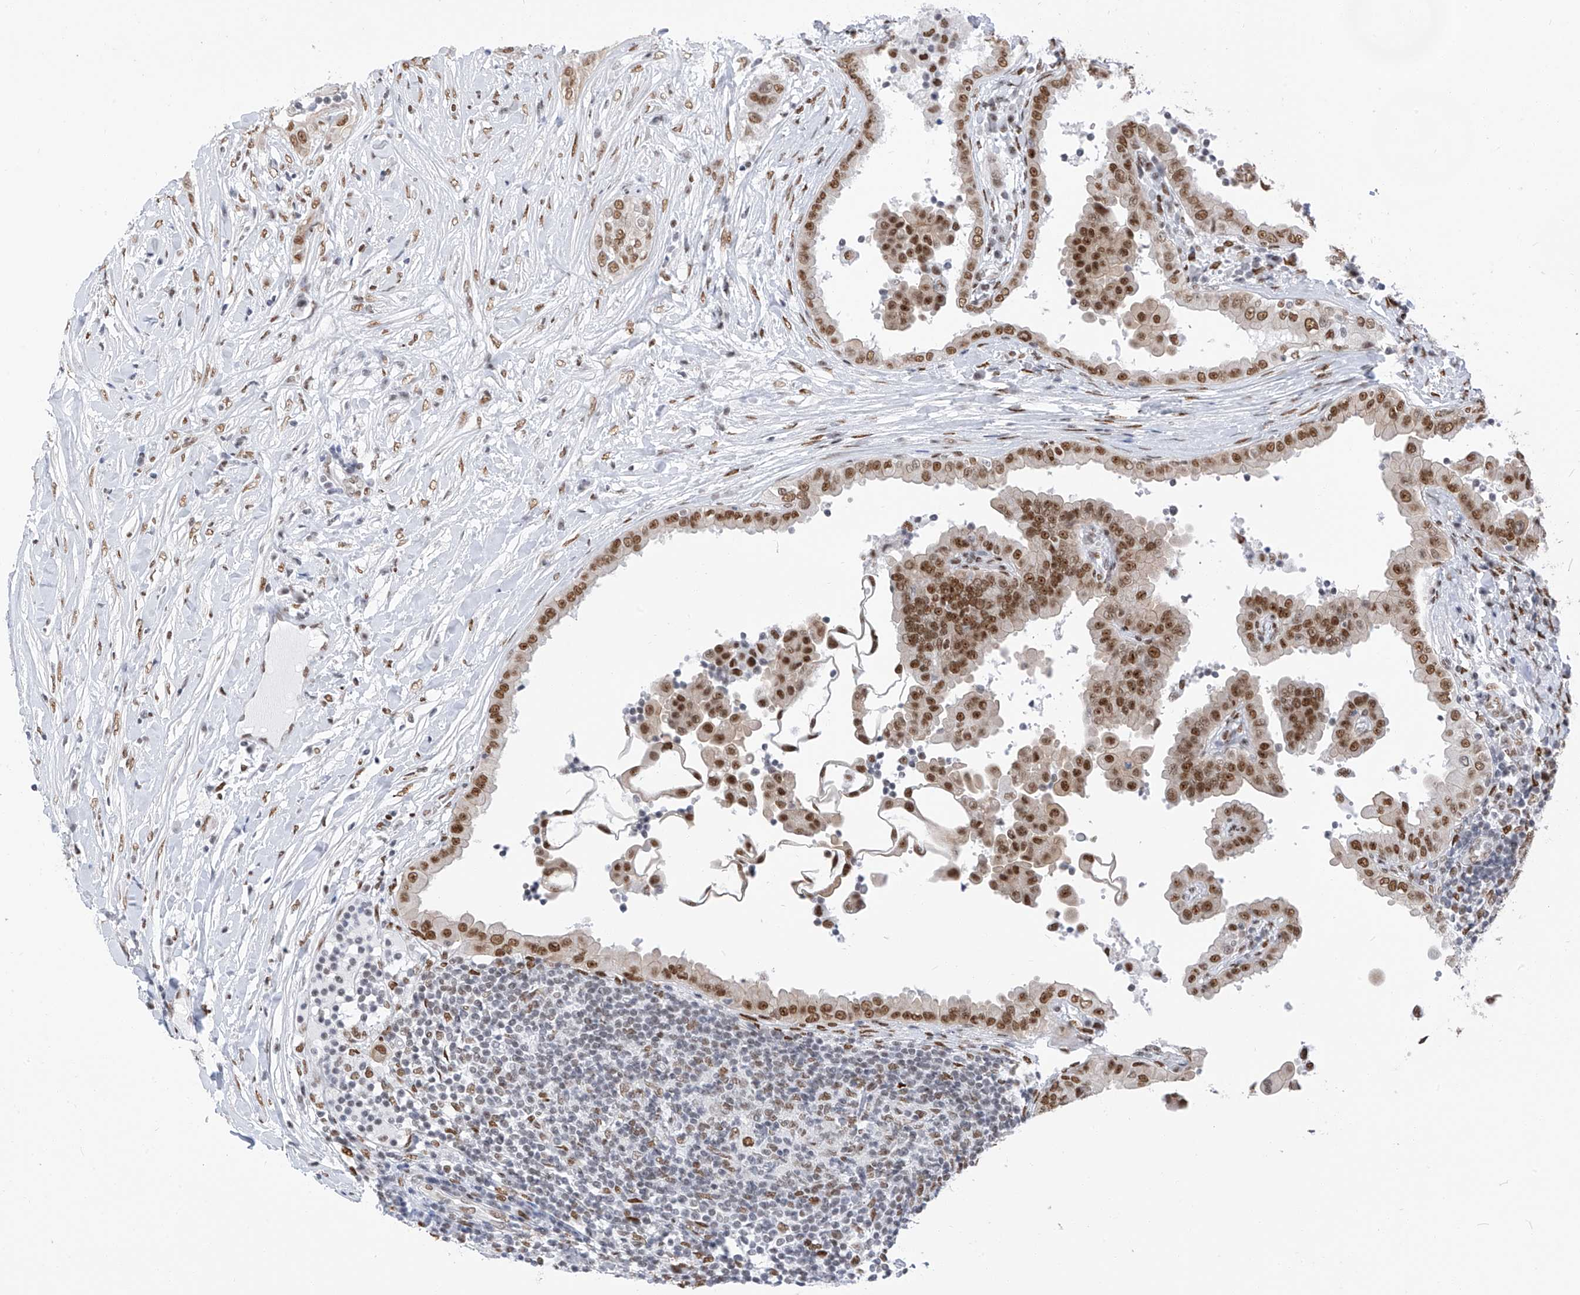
{"staining": {"intensity": "moderate", "quantity": ">75%", "location": "nuclear"}, "tissue": "thyroid cancer", "cell_type": "Tumor cells", "image_type": "cancer", "snomed": [{"axis": "morphology", "description": "Papillary adenocarcinoma, NOS"}, {"axis": "topography", "description": "Thyroid gland"}], "caption": "Immunohistochemical staining of thyroid cancer displays medium levels of moderate nuclear protein positivity in approximately >75% of tumor cells.", "gene": "KHSRP", "patient": {"sex": "male", "age": 33}}